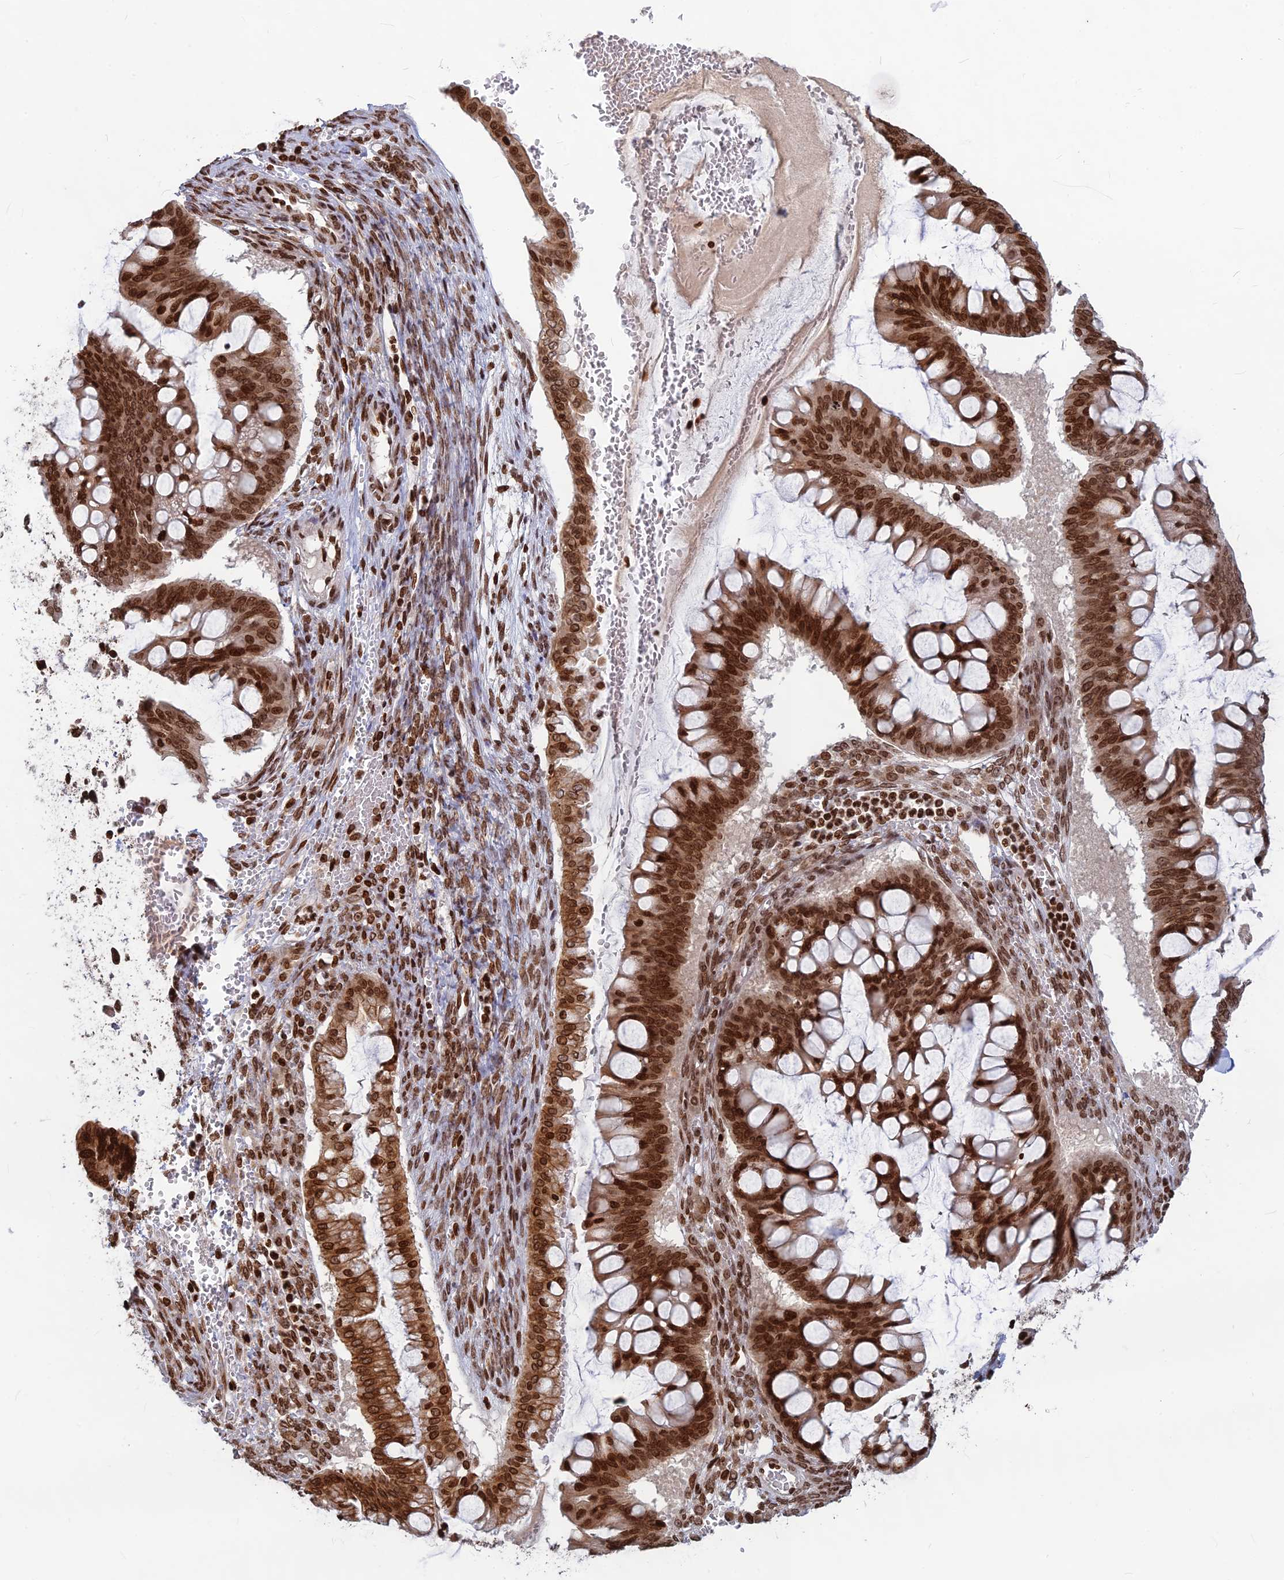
{"staining": {"intensity": "strong", "quantity": ">75%", "location": "nuclear"}, "tissue": "ovarian cancer", "cell_type": "Tumor cells", "image_type": "cancer", "snomed": [{"axis": "morphology", "description": "Cystadenocarcinoma, mucinous, NOS"}, {"axis": "topography", "description": "Ovary"}], "caption": "Immunohistochemical staining of human ovarian cancer demonstrates high levels of strong nuclear expression in about >75% of tumor cells. (Stains: DAB in brown, nuclei in blue, Microscopy: brightfield microscopy at high magnification).", "gene": "TET2", "patient": {"sex": "female", "age": 73}}